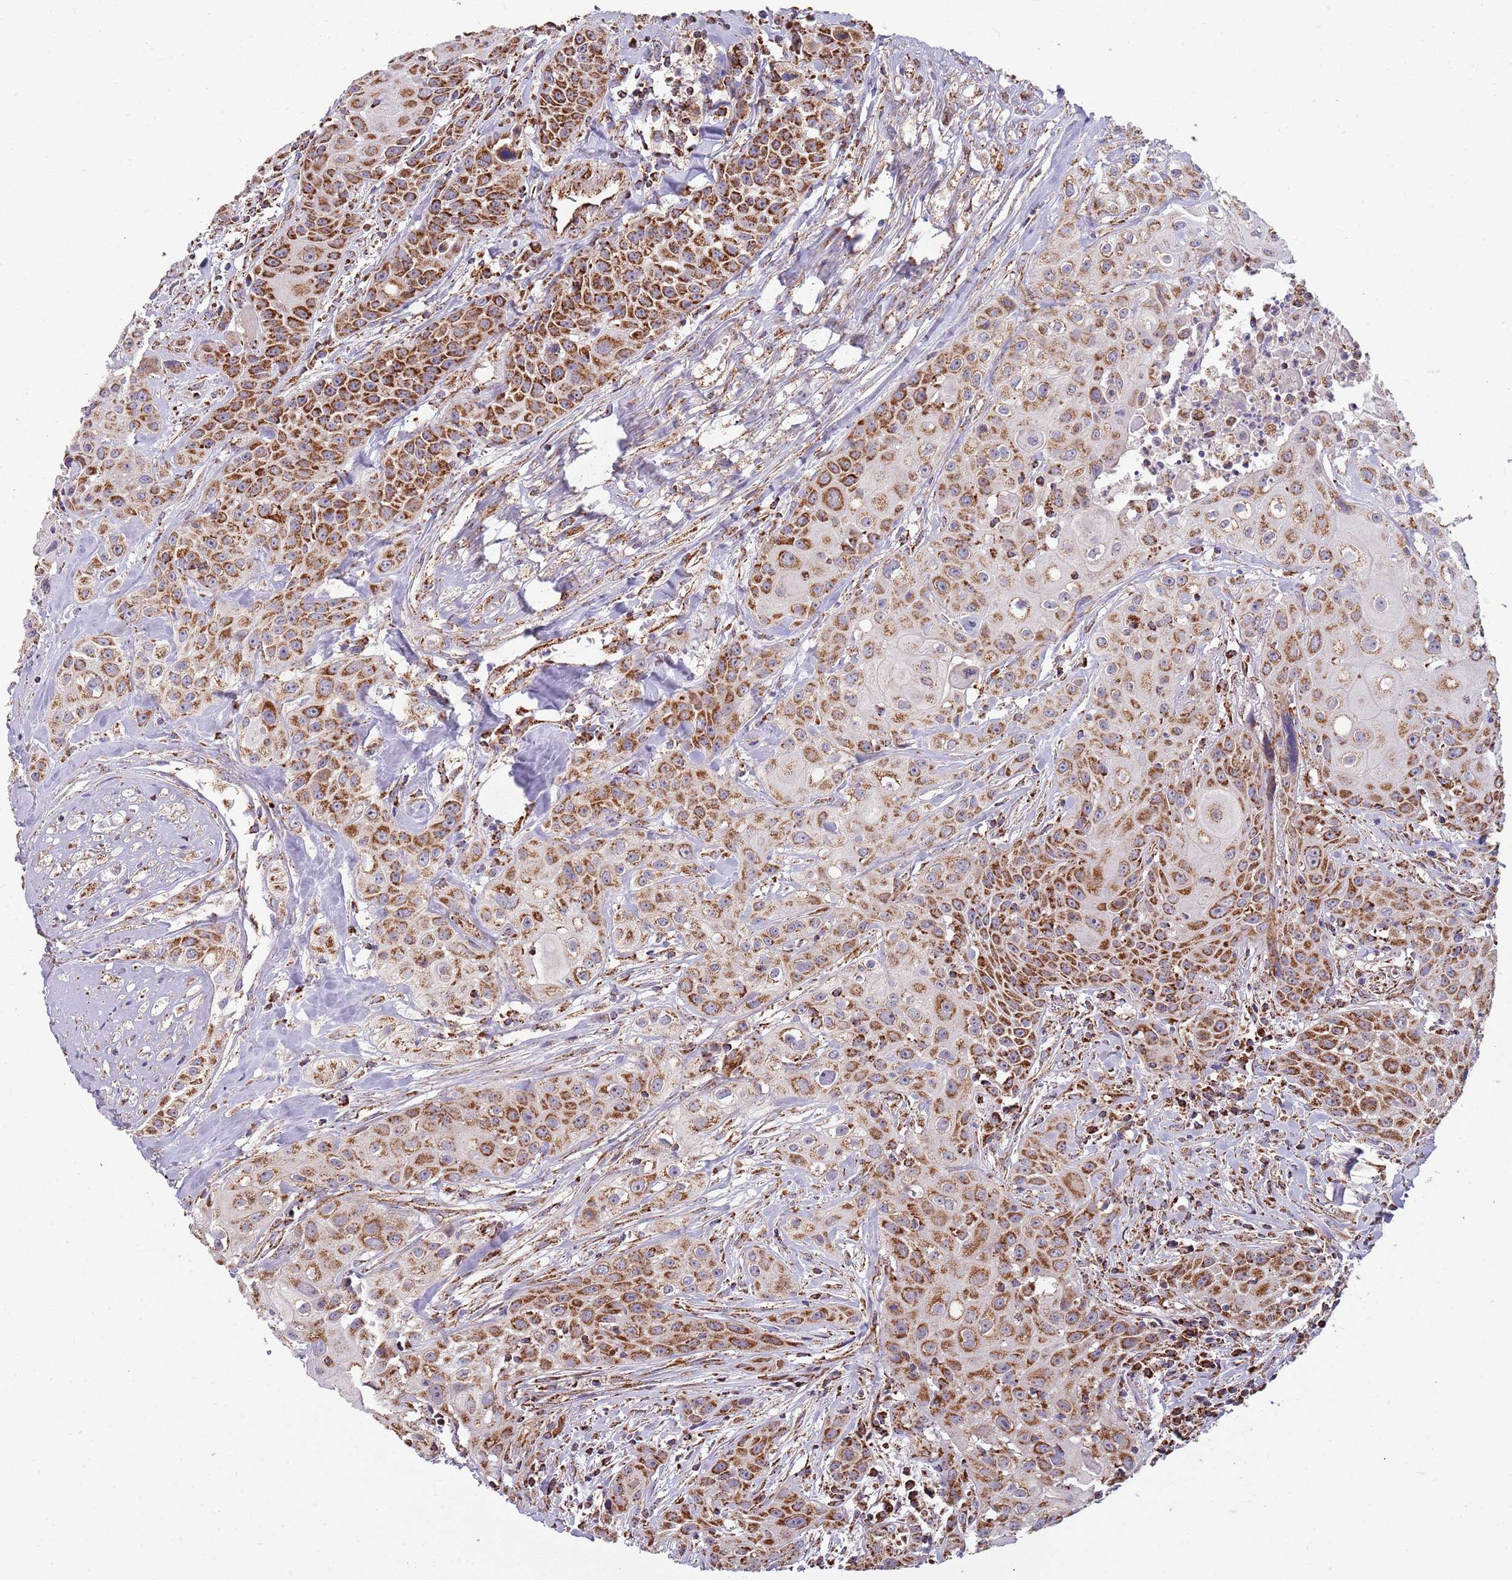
{"staining": {"intensity": "strong", "quantity": ">75%", "location": "cytoplasmic/membranous"}, "tissue": "head and neck cancer", "cell_type": "Tumor cells", "image_type": "cancer", "snomed": [{"axis": "morphology", "description": "Squamous cell carcinoma, NOS"}, {"axis": "topography", "description": "Oral tissue"}, {"axis": "topography", "description": "Head-Neck"}], "caption": "High-magnification brightfield microscopy of squamous cell carcinoma (head and neck) stained with DAB (brown) and counterstained with hematoxylin (blue). tumor cells exhibit strong cytoplasmic/membranous expression is identified in about>75% of cells.", "gene": "VPS16", "patient": {"sex": "female", "age": 82}}